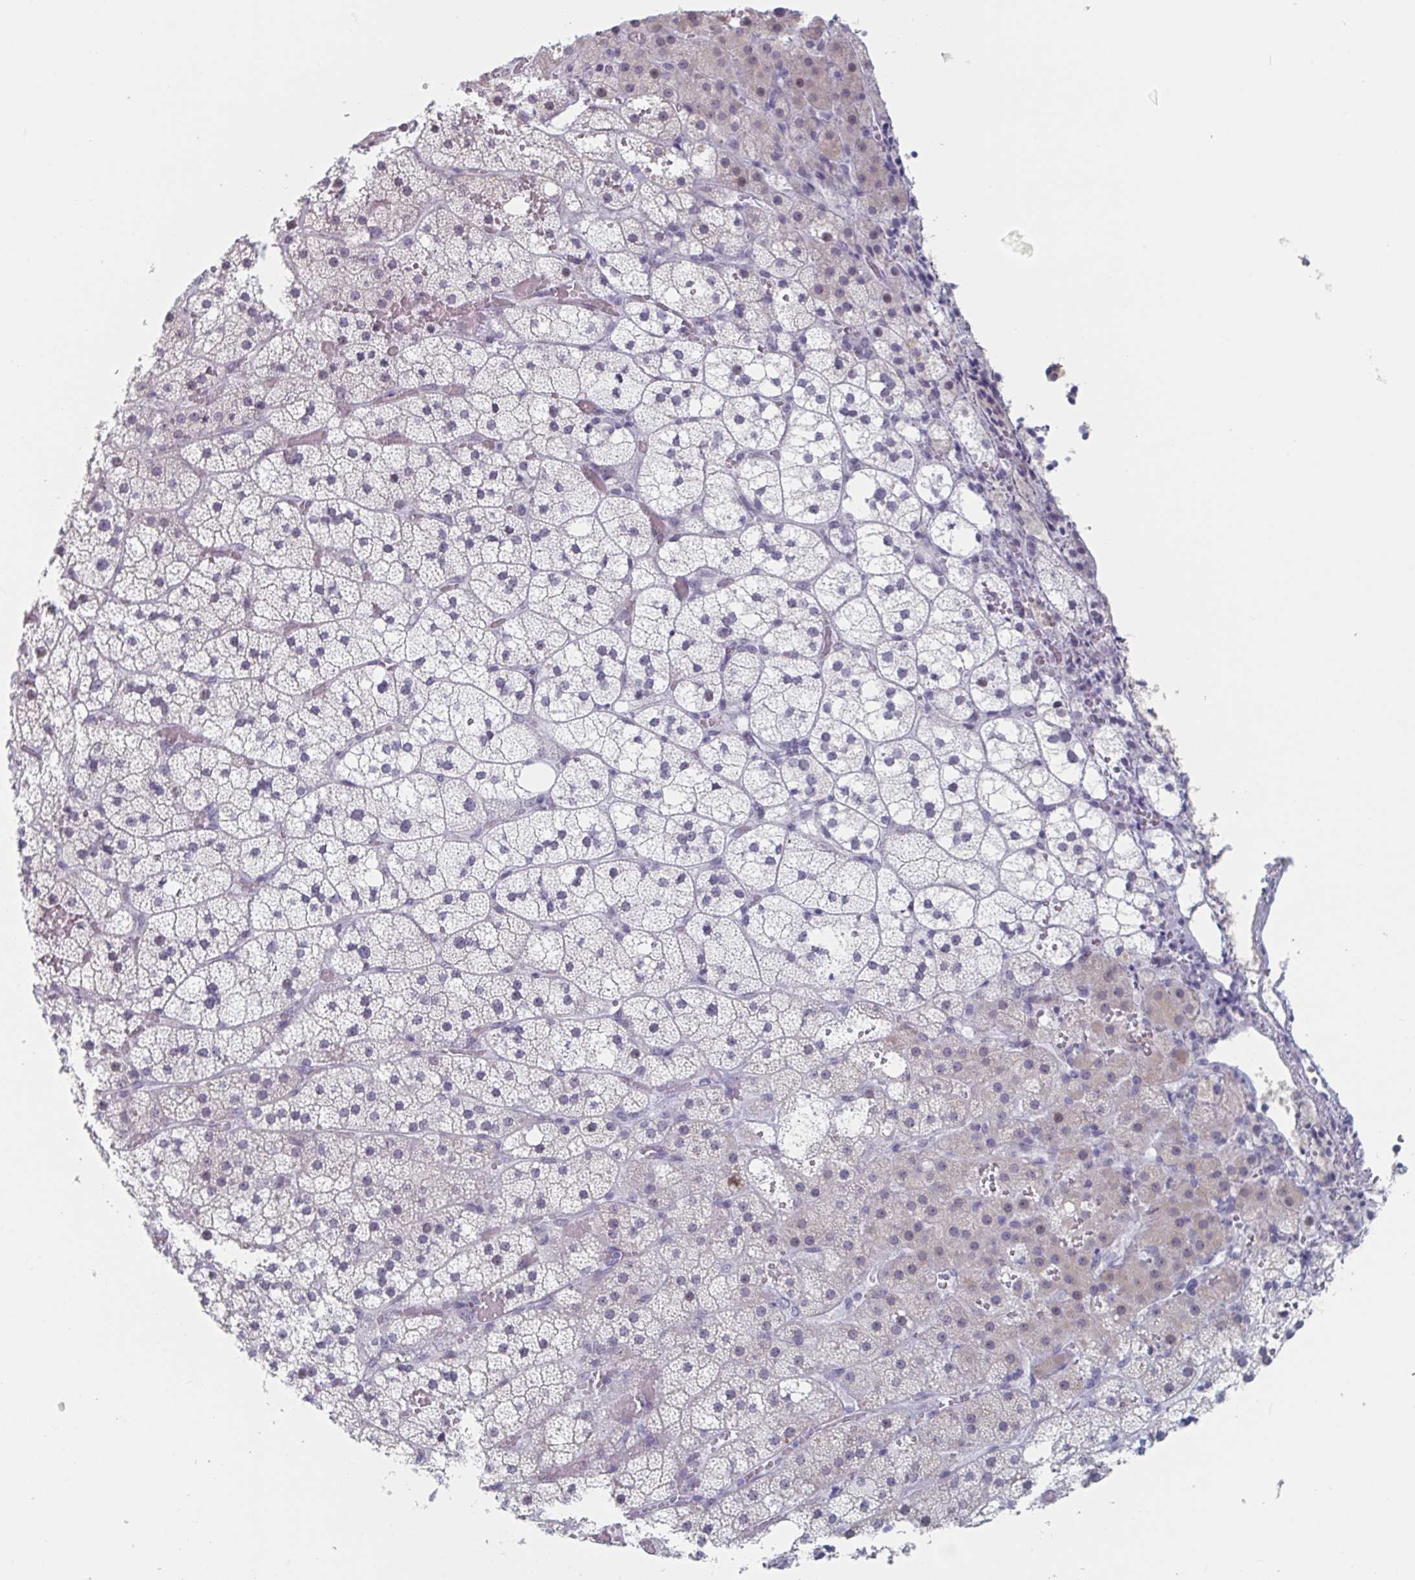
{"staining": {"intensity": "negative", "quantity": "none", "location": "none"}, "tissue": "adrenal gland", "cell_type": "Glandular cells", "image_type": "normal", "snomed": [{"axis": "morphology", "description": "Normal tissue, NOS"}, {"axis": "topography", "description": "Adrenal gland"}], "caption": "This is an IHC photomicrograph of normal human adrenal gland. There is no staining in glandular cells.", "gene": "FOXA1", "patient": {"sex": "male", "age": 53}}